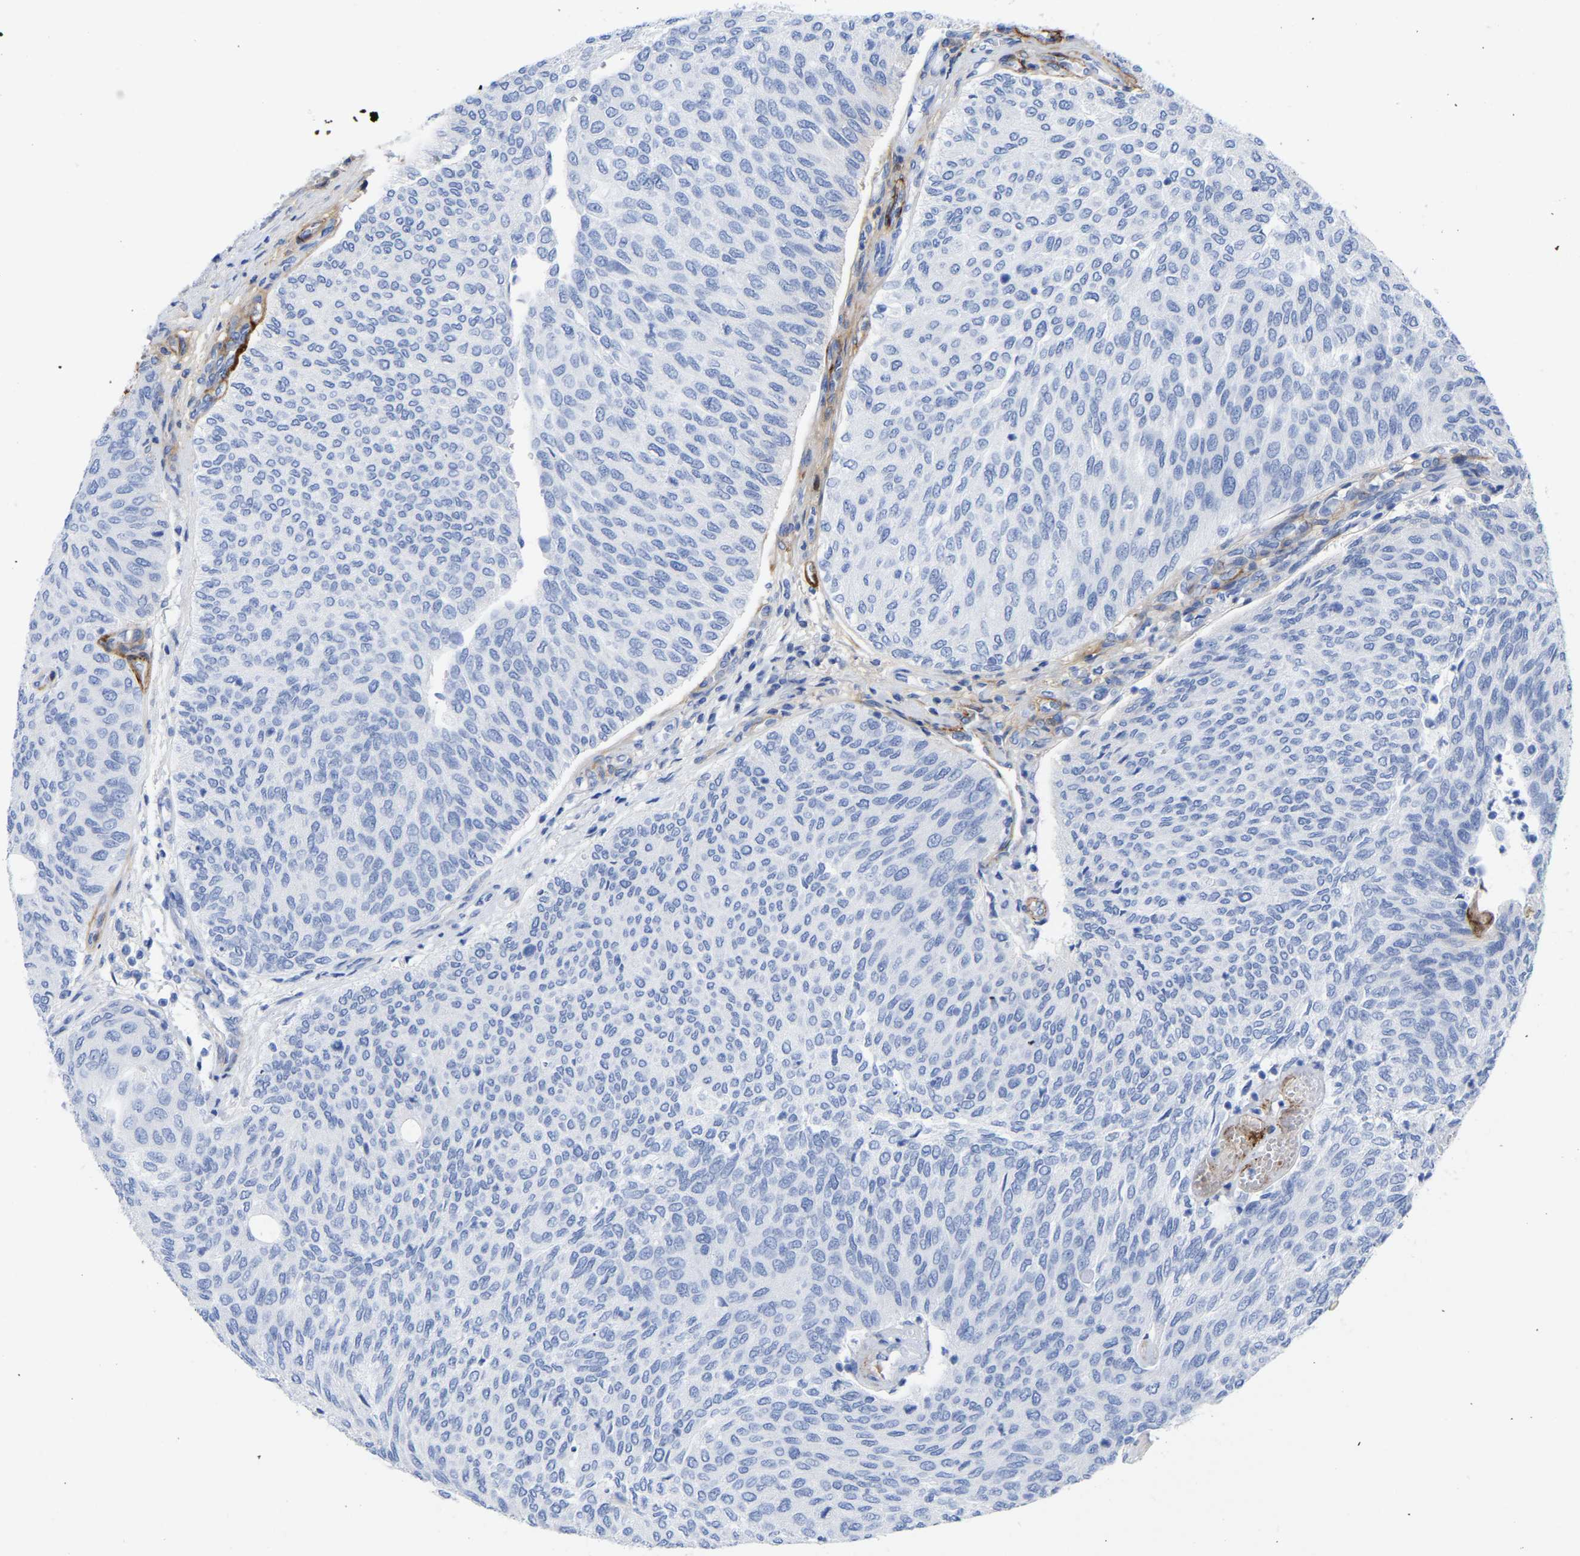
{"staining": {"intensity": "negative", "quantity": "none", "location": "none"}, "tissue": "urothelial cancer", "cell_type": "Tumor cells", "image_type": "cancer", "snomed": [{"axis": "morphology", "description": "Urothelial carcinoma, Low grade"}, {"axis": "topography", "description": "Urinary bladder"}], "caption": "Immunohistochemistry of human low-grade urothelial carcinoma displays no positivity in tumor cells.", "gene": "HAPLN1", "patient": {"sex": "female", "age": 79}}